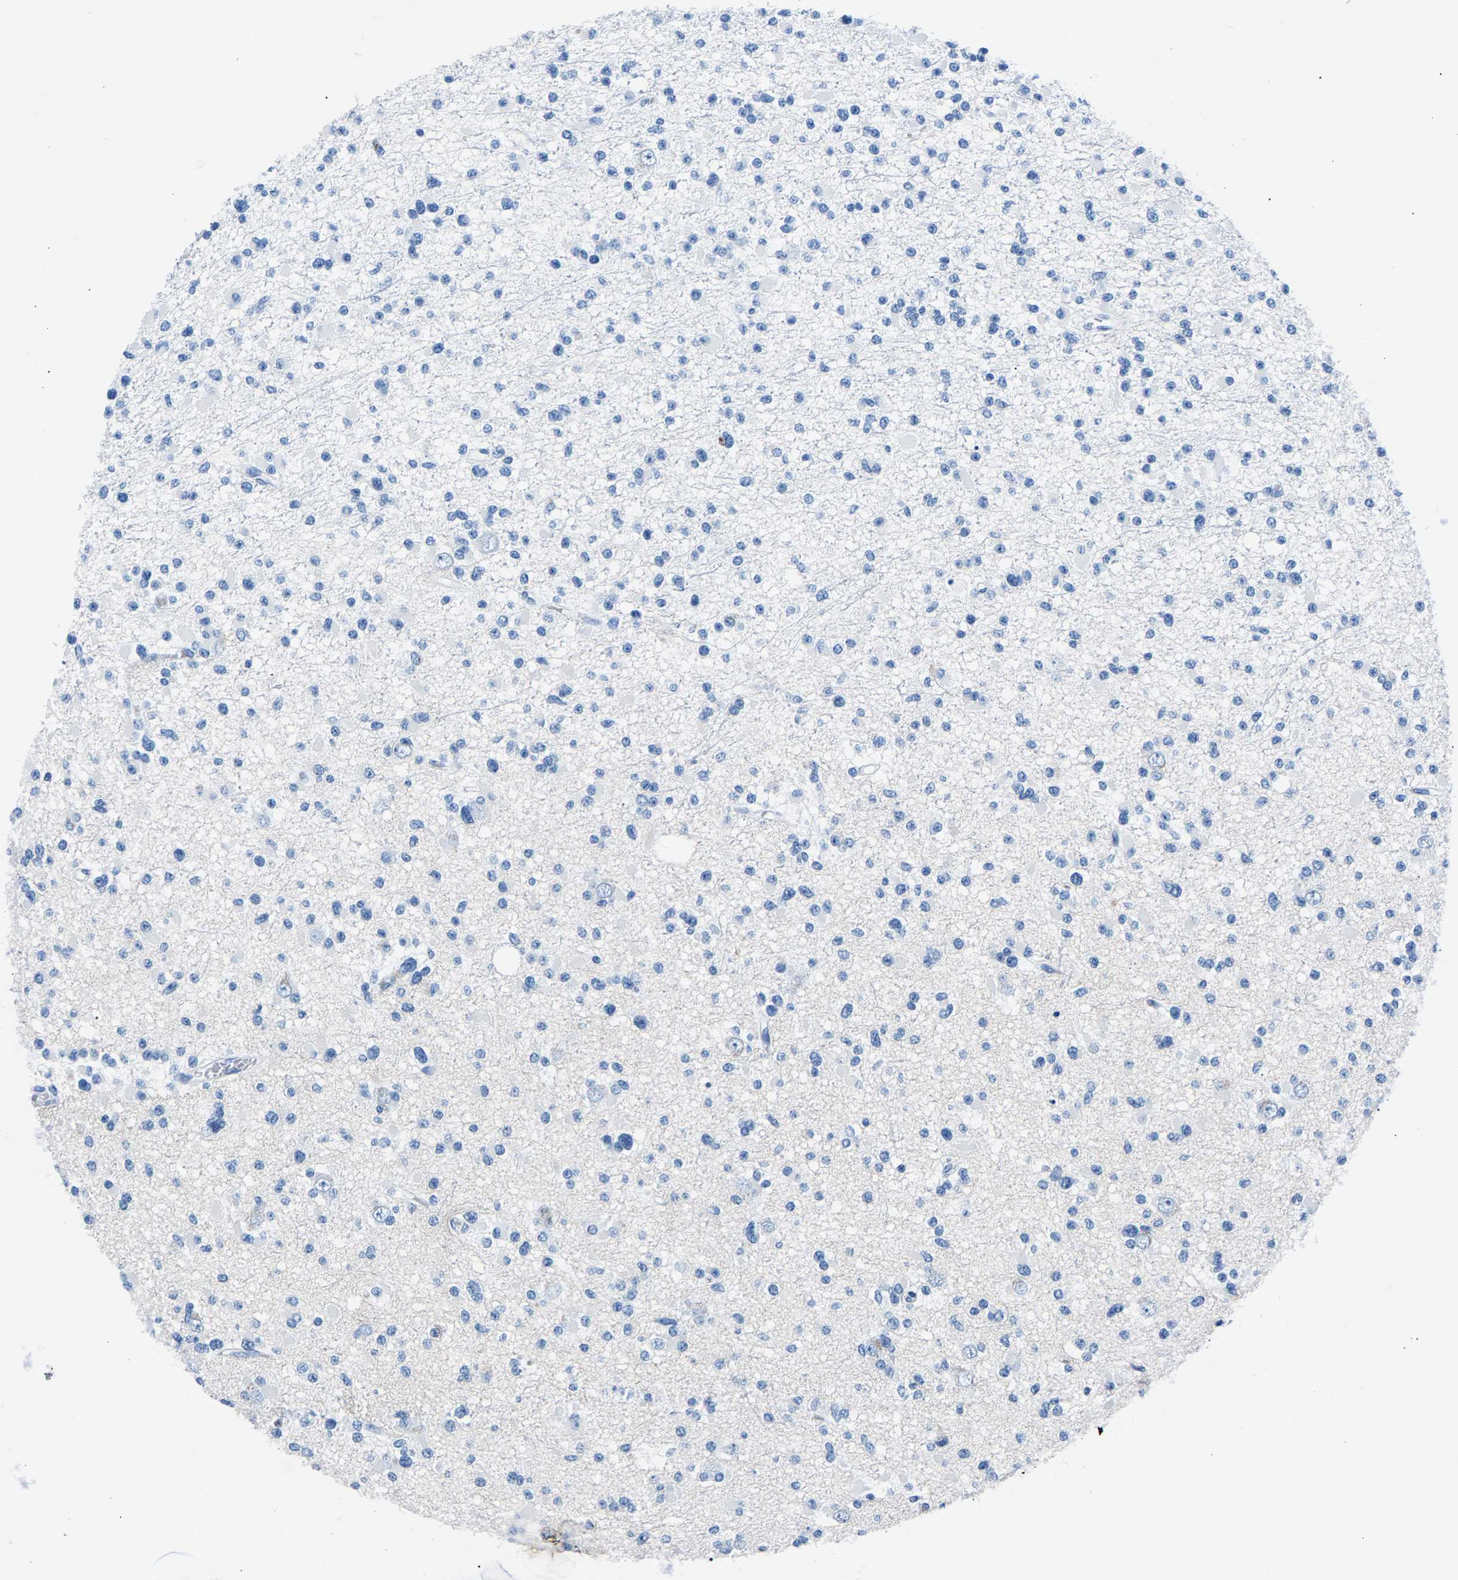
{"staining": {"intensity": "negative", "quantity": "none", "location": "none"}, "tissue": "glioma", "cell_type": "Tumor cells", "image_type": "cancer", "snomed": [{"axis": "morphology", "description": "Glioma, malignant, Low grade"}, {"axis": "topography", "description": "Brain"}], "caption": "Immunohistochemistry (IHC) of malignant low-grade glioma exhibits no positivity in tumor cells.", "gene": "CPS1", "patient": {"sex": "female", "age": 22}}